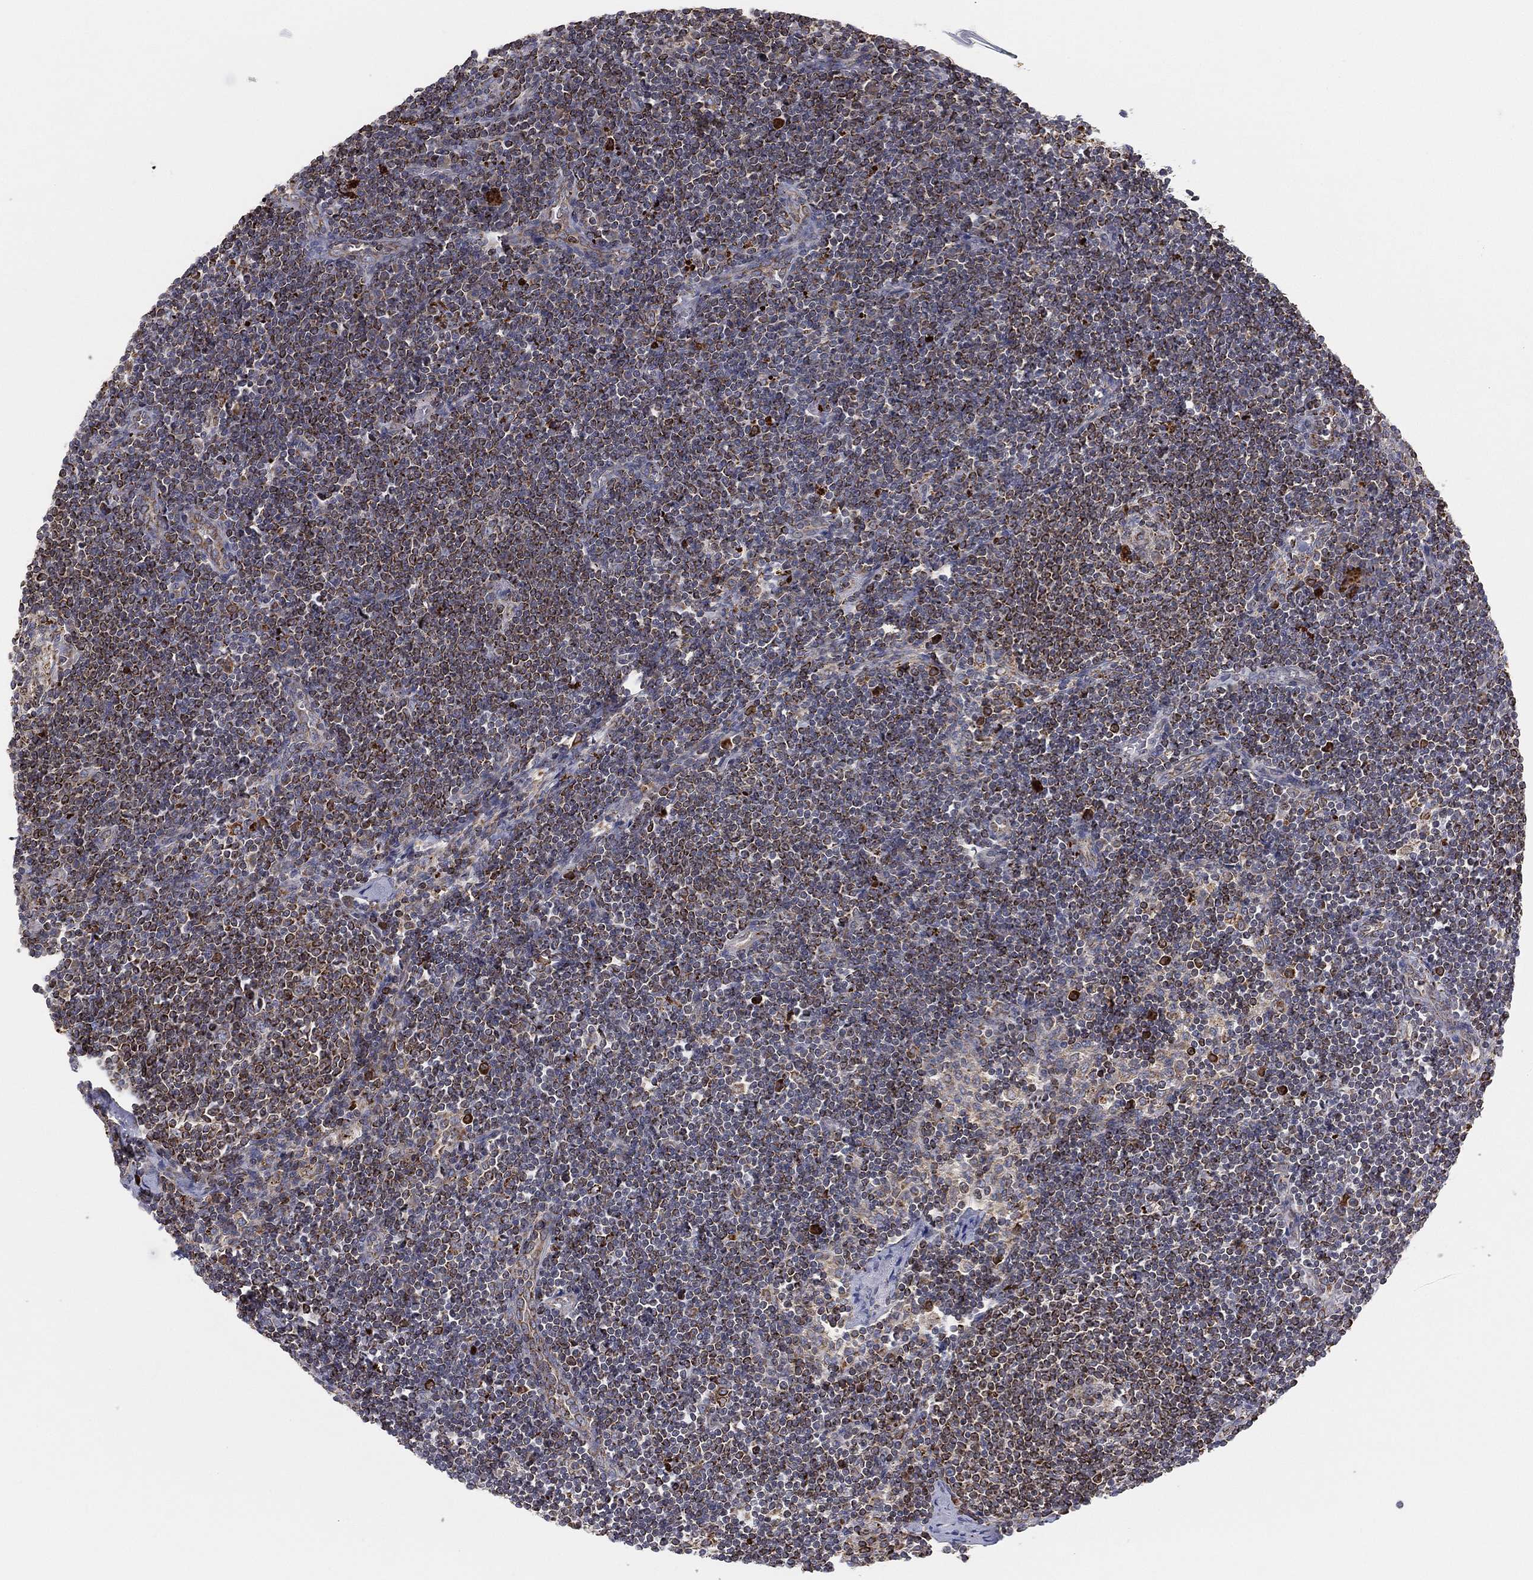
{"staining": {"intensity": "moderate", "quantity": ">75%", "location": "cytoplasmic/membranous"}, "tissue": "lymph node", "cell_type": "Germinal center cells", "image_type": "normal", "snomed": [{"axis": "morphology", "description": "Normal tissue, NOS"}, {"axis": "morphology", "description": "Adenocarcinoma, NOS"}, {"axis": "topography", "description": "Lymph node"}, {"axis": "topography", "description": "Pancreas"}], "caption": "The immunohistochemical stain highlights moderate cytoplasmic/membranous positivity in germinal center cells of normal lymph node.", "gene": "CYB5B", "patient": {"sex": "female", "age": 58}}